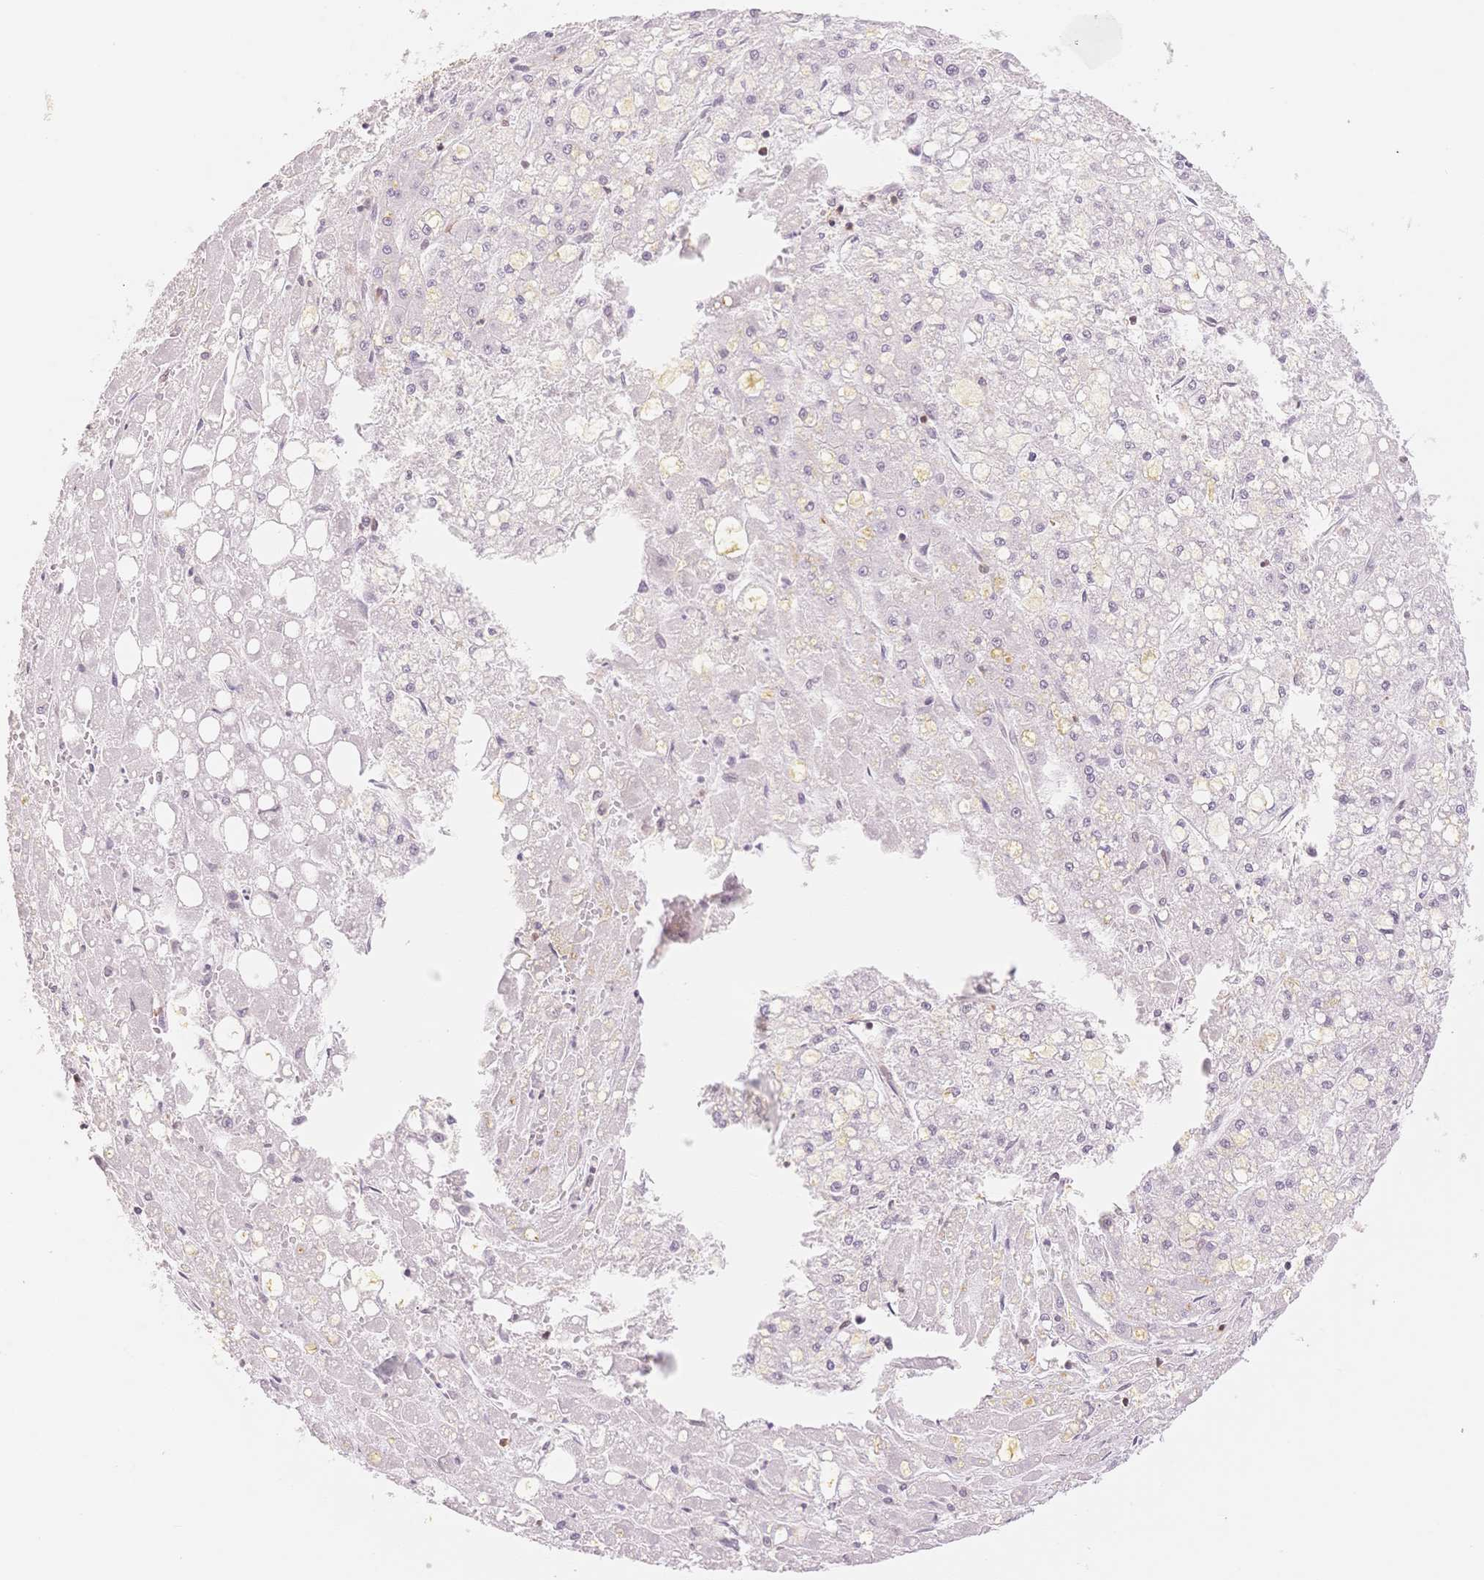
{"staining": {"intensity": "negative", "quantity": "none", "location": "none"}, "tissue": "liver cancer", "cell_type": "Tumor cells", "image_type": "cancer", "snomed": [{"axis": "morphology", "description": "Carcinoma, Hepatocellular, NOS"}, {"axis": "topography", "description": "Liver"}], "caption": "Hepatocellular carcinoma (liver) was stained to show a protein in brown. There is no significant expression in tumor cells.", "gene": "STK39", "patient": {"sex": "male", "age": 67}}